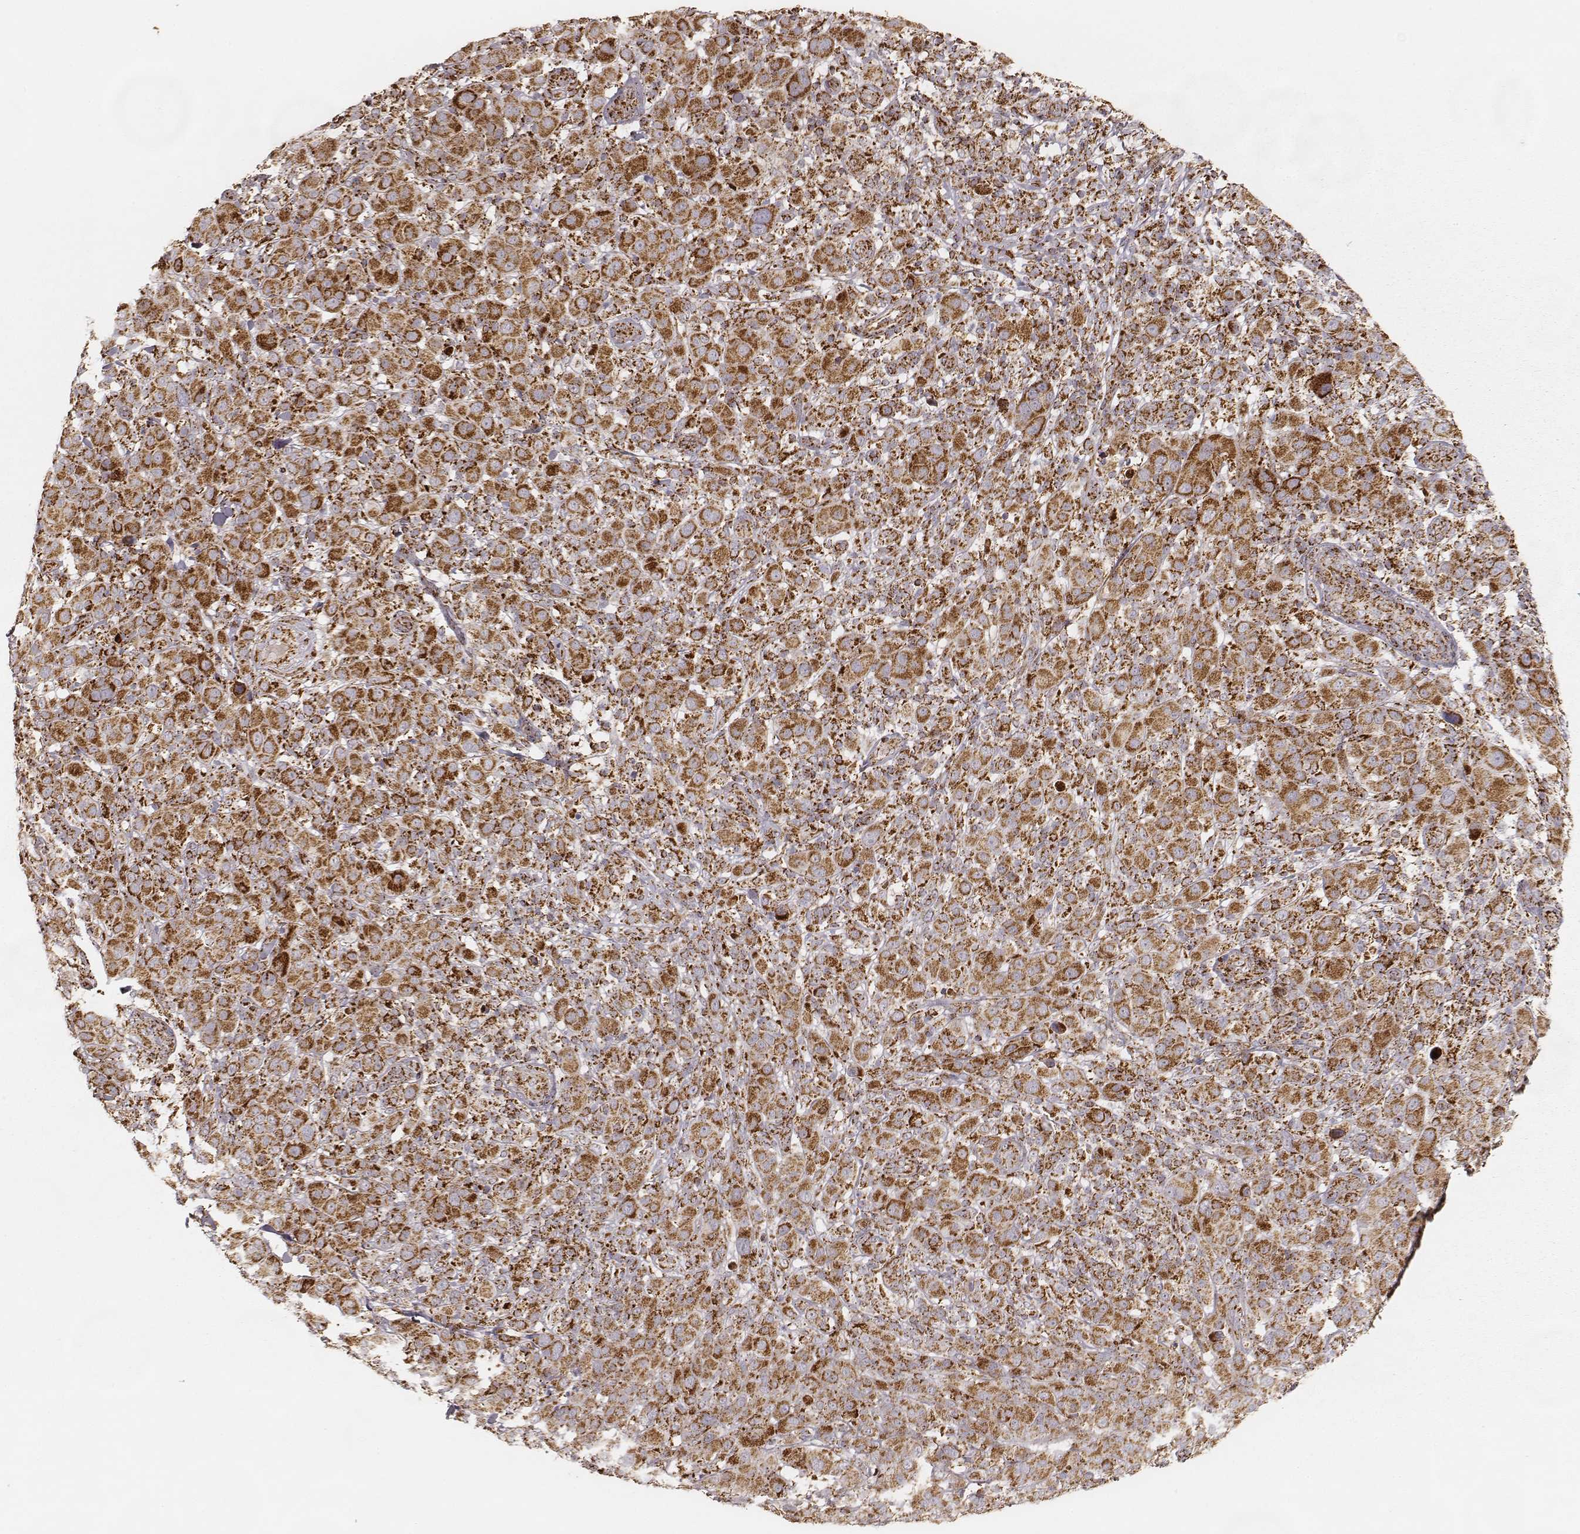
{"staining": {"intensity": "strong", "quantity": ">75%", "location": "cytoplasmic/membranous"}, "tissue": "melanoma", "cell_type": "Tumor cells", "image_type": "cancer", "snomed": [{"axis": "morphology", "description": "Malignant melanoma, NOS"}, {"axis": "topography", "description": "Skin"}], "caption": "This image demonstrates melanoma stained with immunohistochemistry to label a protein in brown. The cytoplasmic/membranous of tumor cells show strong positivity for the protein. Nuclei are counter-stained blue.", "gene": "CS", "patient": {"sex": "female", "age": 87}}